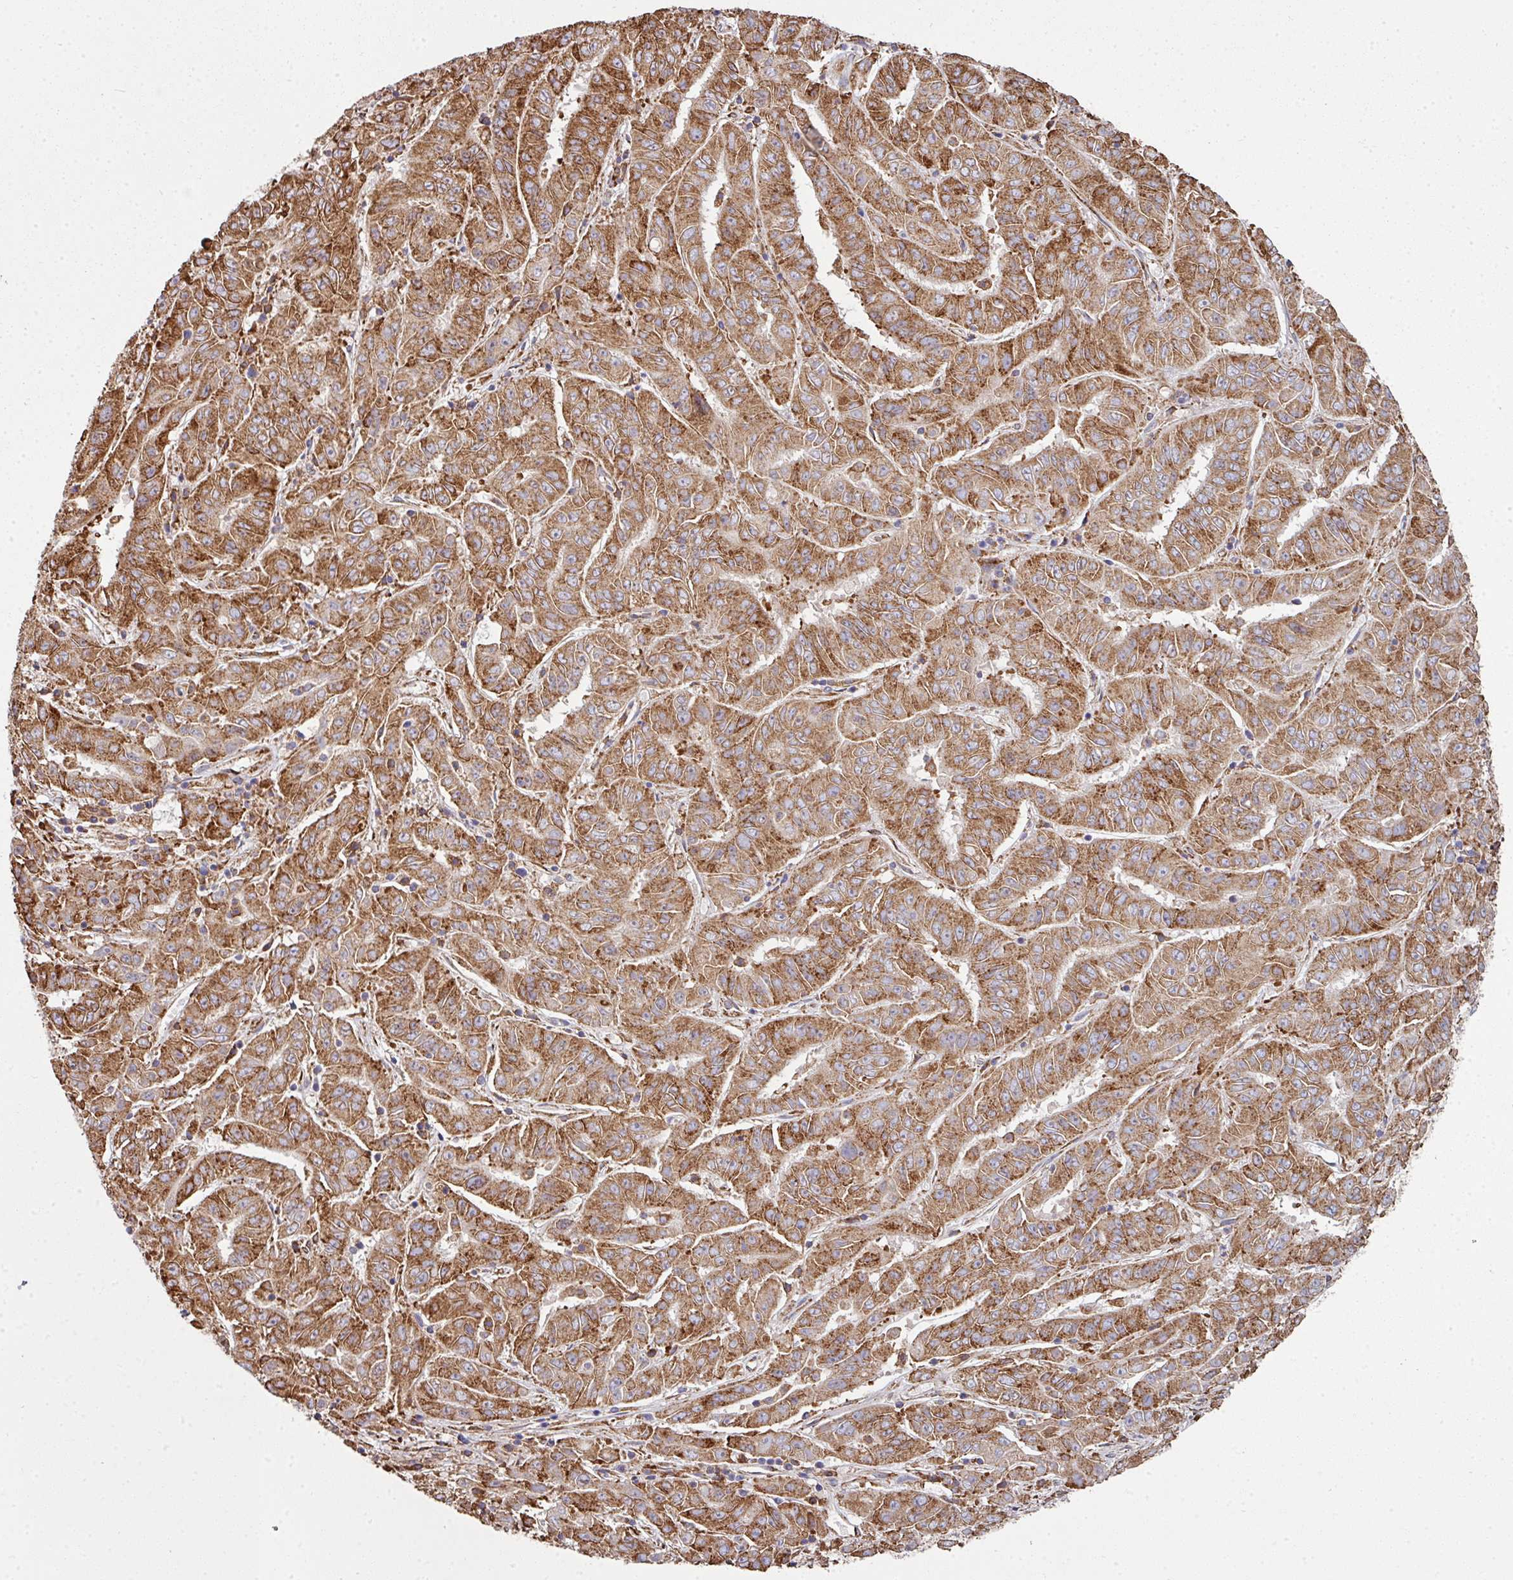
{"staining": {"intensity": "strong", "quantity": ">75%", "location": "cytoplasmic/membranous"}, "tissue": "pancreatic cancer", "cell_type": "Tumor cells", "image_type": "cancer", "snomed": [{"axis": "morphology", "description": "Adenocarcinoma, NOS"}, {"axis": "topography", "description": "Pancreas"}], "caption": "Human pancreatic cancer stained for a protein (brown) shows strong cytoplasmic/membranous positive expression in approximately >75% of tumor cells.", "gene": "FAT4", "patient": {"sex": "male", "age": 63}}